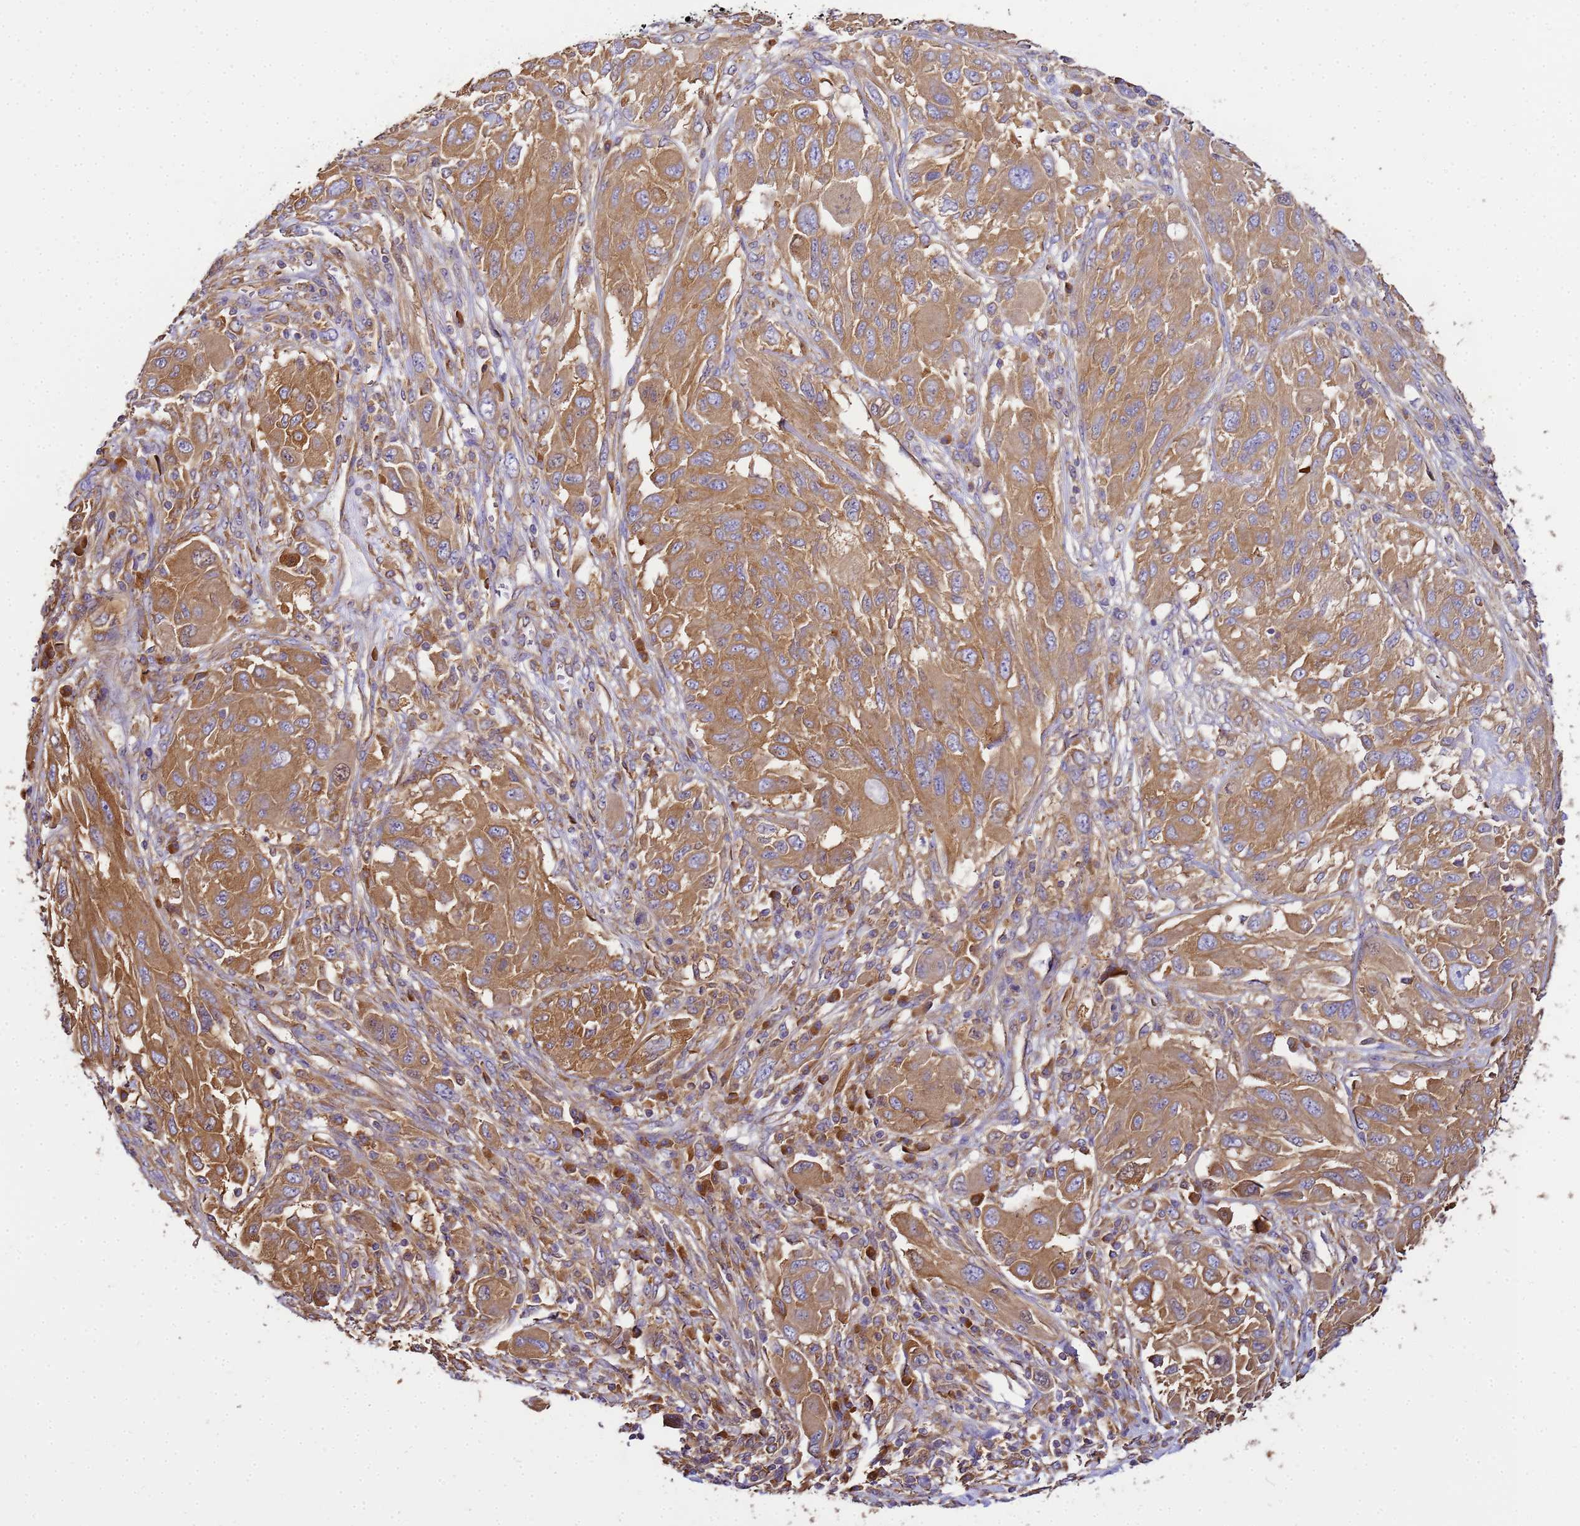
{"staining": {"intensity": "moderate", "quantity": ">75%", "location": "cytoplasmic/membranous"}, "tissue": "melanoma", "cell_type": "Tumor cells", "image_type": "cancer", "snomed": [{"axis": "morphology", "description": "Malignant melanoma, NOS"}, {"axis": "topography", "description": "Skin"}], "caption": "A micrograph of human malignant melanoma stained for a protein shows moderate cytoplasmic/membranous brown staining in tumor cells. (Brightfield microscopy of DAB IHC at high magnification).", "gene": "NARS1", "patient": {"sex": "female", "age": 91}}